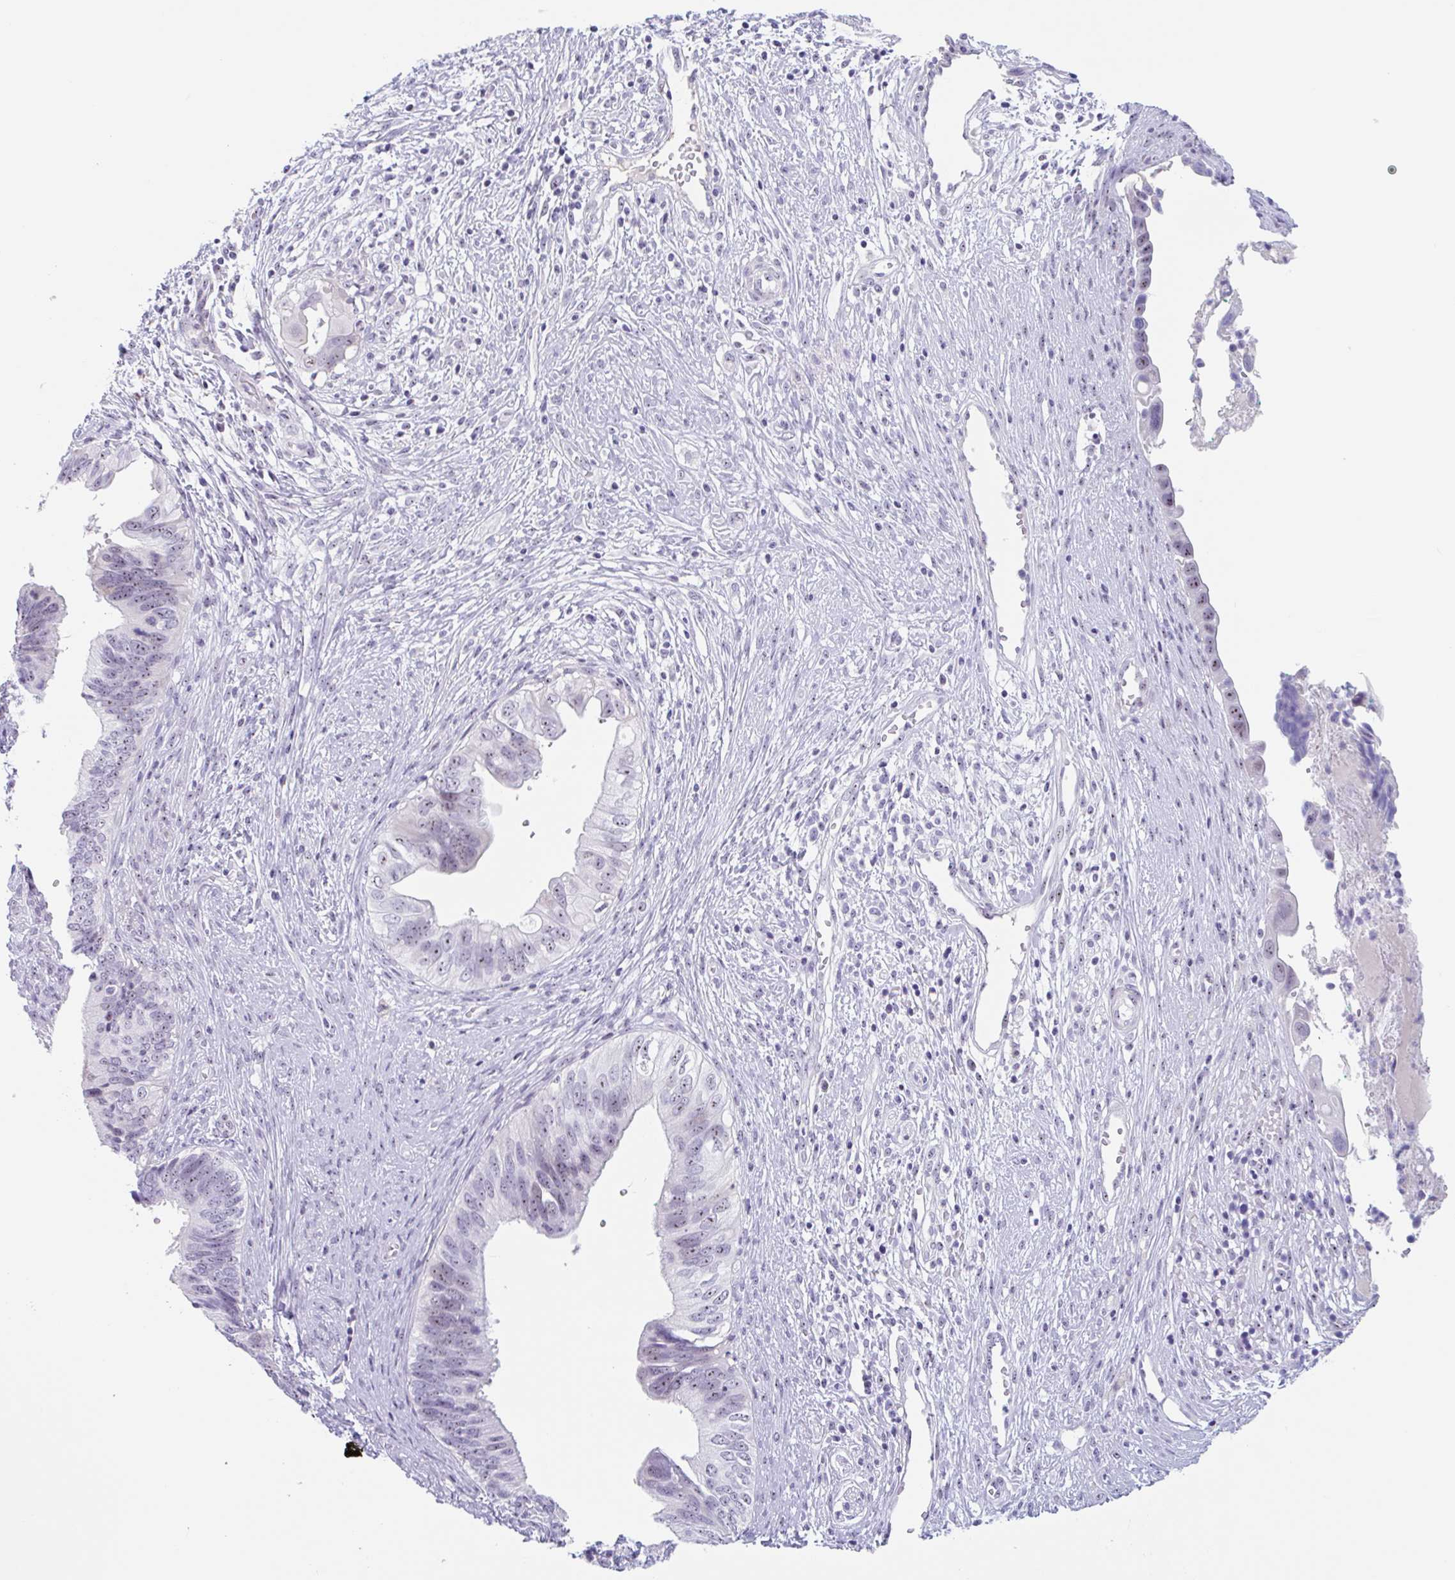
{"staining": {"intensity": "weak", "quantity": "25%-75%", "location": "nuclear"}, "tissue": "cervical cancer", "cell_type": "Tumor cells", "image_type": "cancer", "snomed": [{"axis": "morphology", "description": "Adenocarcinoma, NOS"}, {"axis": "topography", "description": "Cervix"}], "caption": "Immunohistochemistry (IHC) histopathology image of human cervical cancer (adenocarcinoma) stained for a protein (brown), which demonstrates low levels of weak nuclear positivity in about 25%-75% of tumor cells.", "gene": "LENG9", "patient": {"sex": "female", "age": 42}}